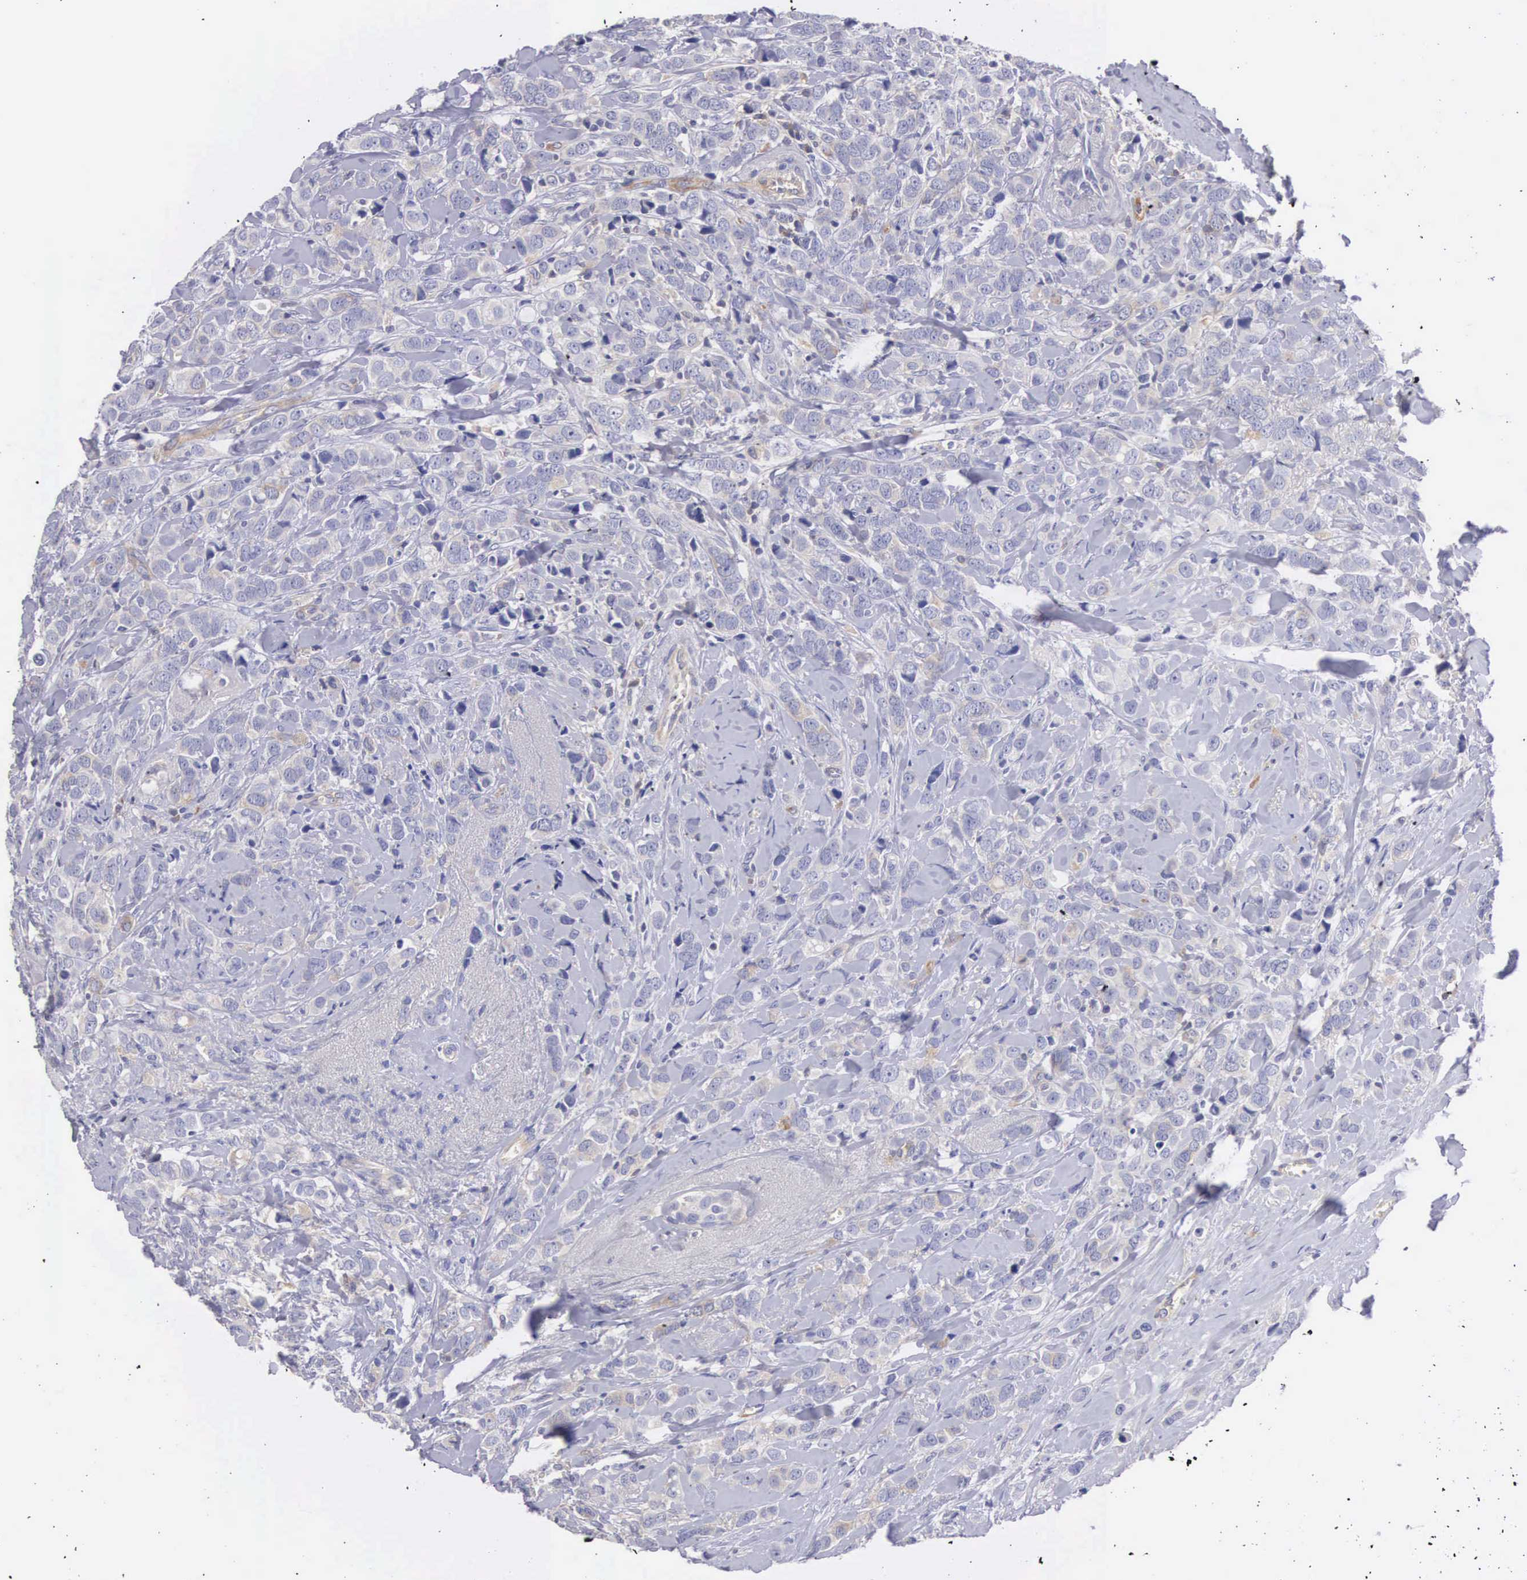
{"staining": {"intensity": "negative", "quantity": "none", "location": "none"}, "tissue": "breast cancer", "cell_type": "Tumor cells", "image_type": "cancer", "snomed": [{"axis": "morphology", "description": "Lobular carcinoma"}, {"axis": "topography", "description": "Breast"}], "caption": "The immunohistochemistry (IHC) photomicrograph has no significant positivity in tumor cells of breast lobular carcinoma tissue.", "gene": "OSBPL3", "patient": {"sex": "female", "age": 57}}